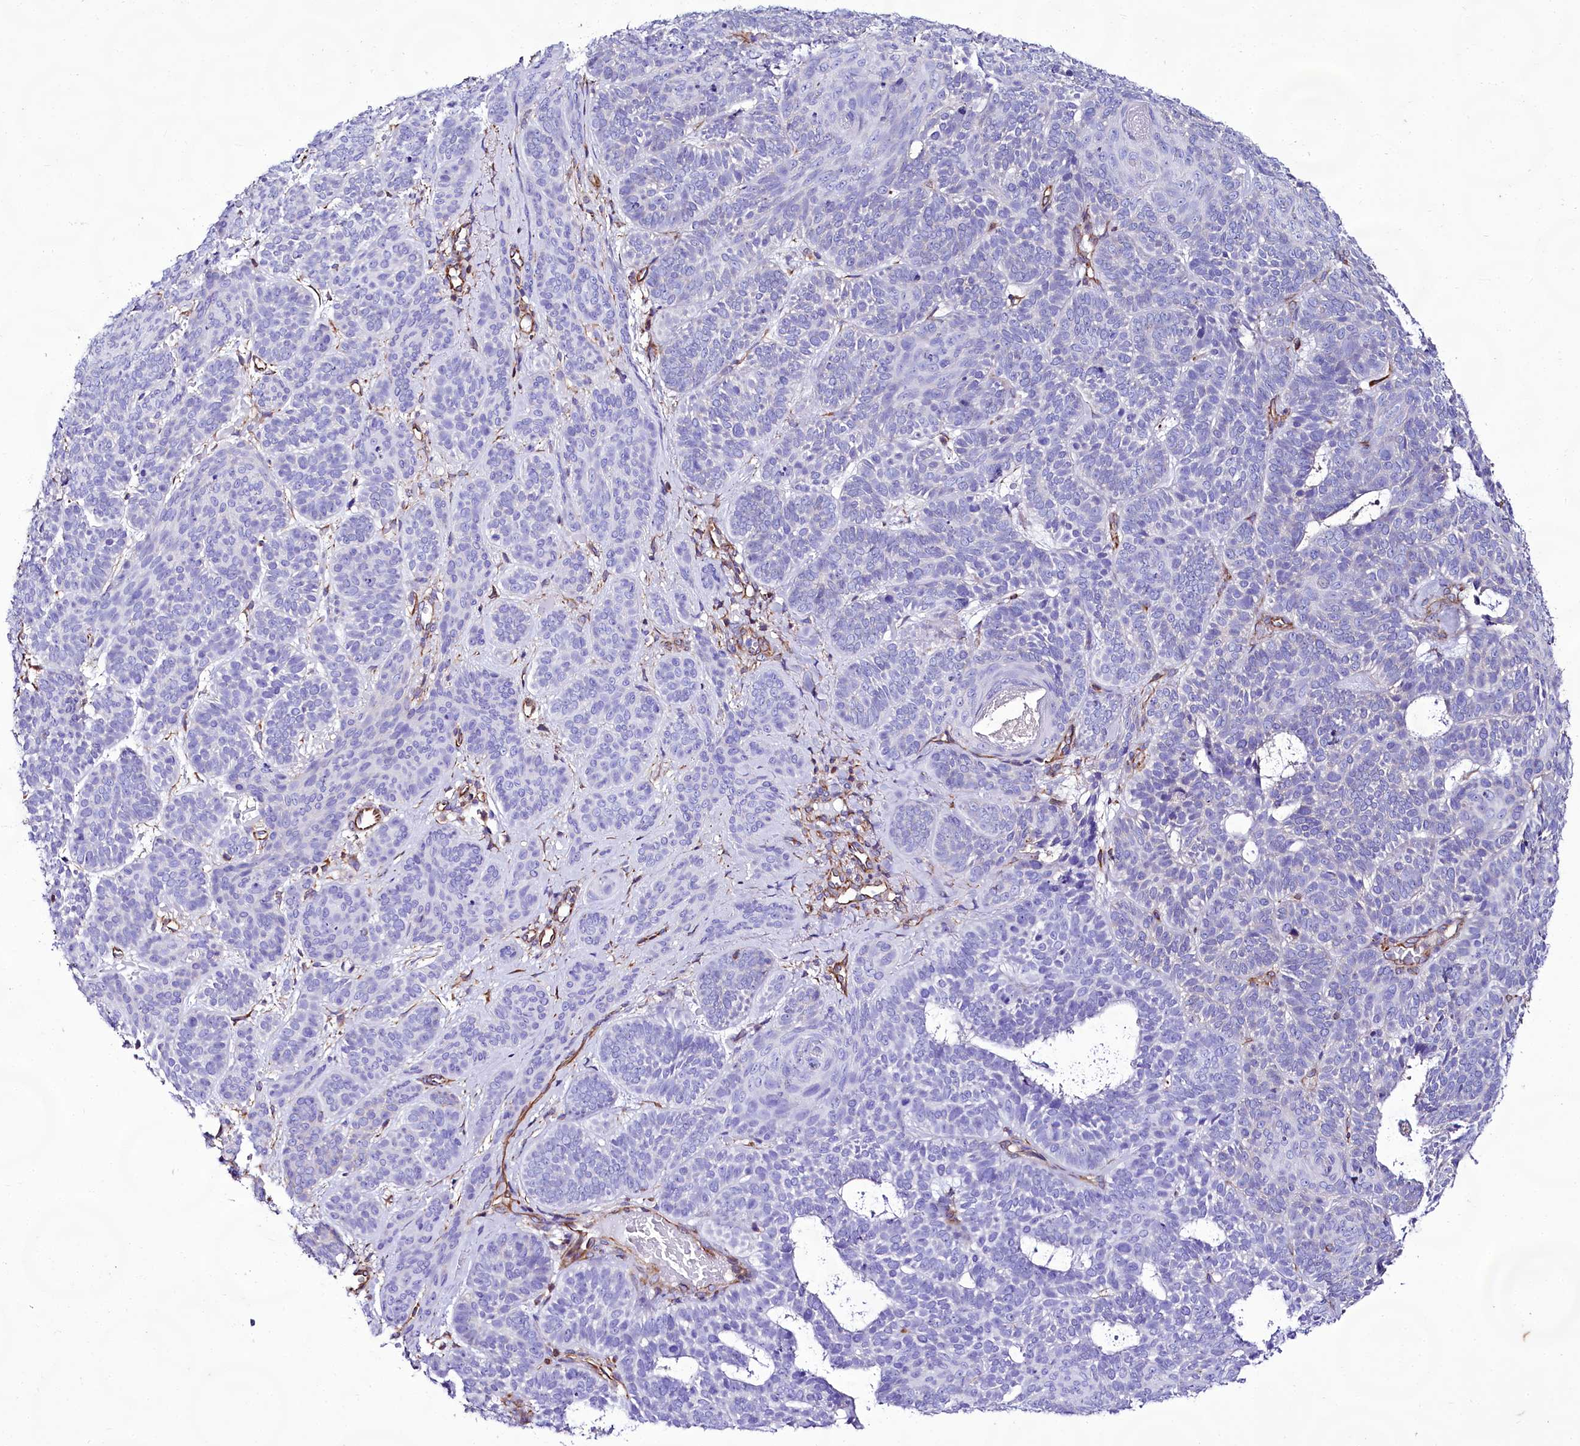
{"staining": {"intensity": "negative", "quantity": "none", "location": "none"}, "tissue": "skin cancer", "cell_type": "Tumor cells", "image_type": "cancer", "snomed": [{"axis": "morphology", "description": "Basal cell carcinoma"}, {"axis": "topography", "description": "Skin"}], "caption": "An image of human skin cancer is negative for staining in tumor cells.", "gene": "CD99", "patient": {"sex": "male", "age": 85}}